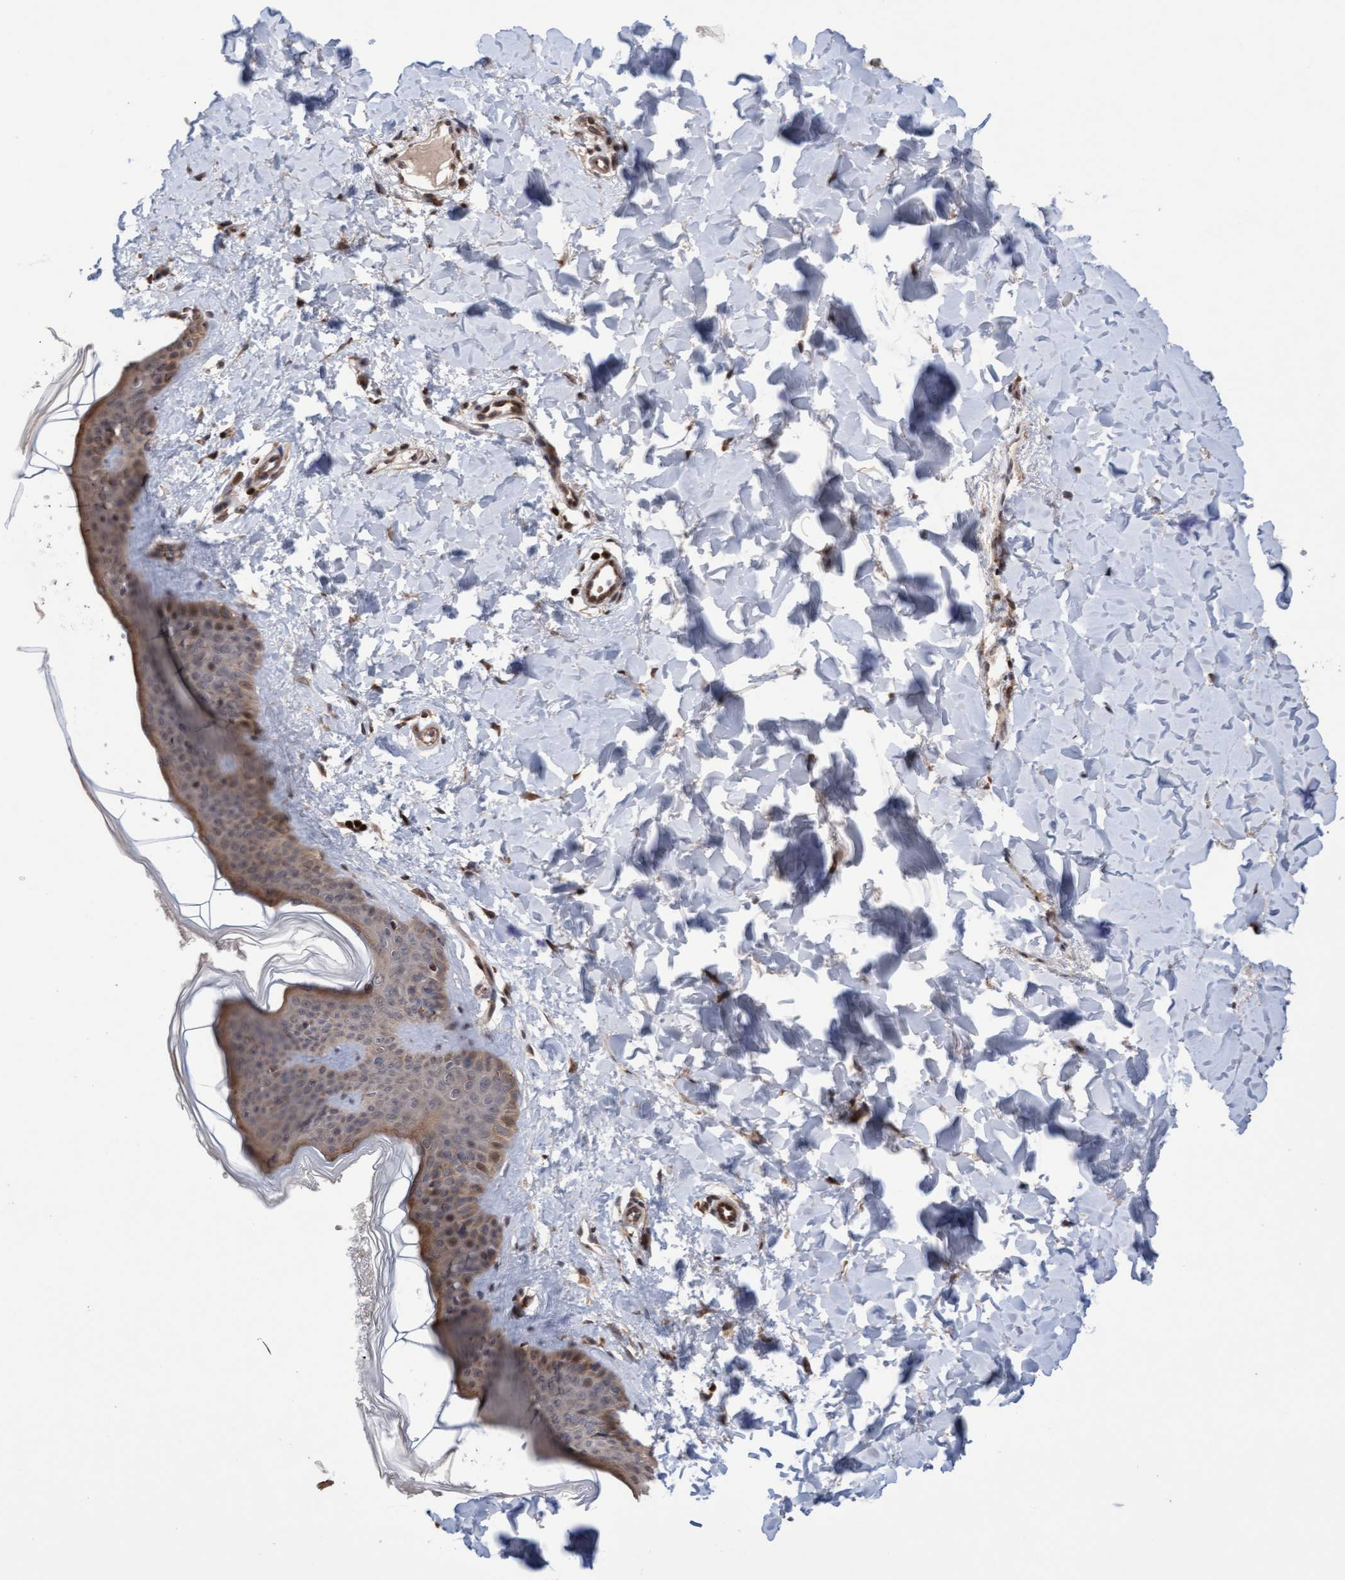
{"staining": {"intensity": "moderate", "quantity": ">75%", "location": "cytoplasmic/membranous"}, "tissue": "skin", "cell_type": "Fibroblasts", "image_type": "normal", "snomed": [{"axis": "morphology", "description": "Normal tissue, NOS"}, {"axis": "topography", "description": "Skin"}], "caption": "Immunohistochemical staining of normal human skin demonstrates moderate cytoplasmic/membranous protein staining in about >75% of fibroblasts. (Brightfield microscopy of DAB IHC at high magnification).", "gene": "PECR", "patient": {"sex": "female", "age": 17}}